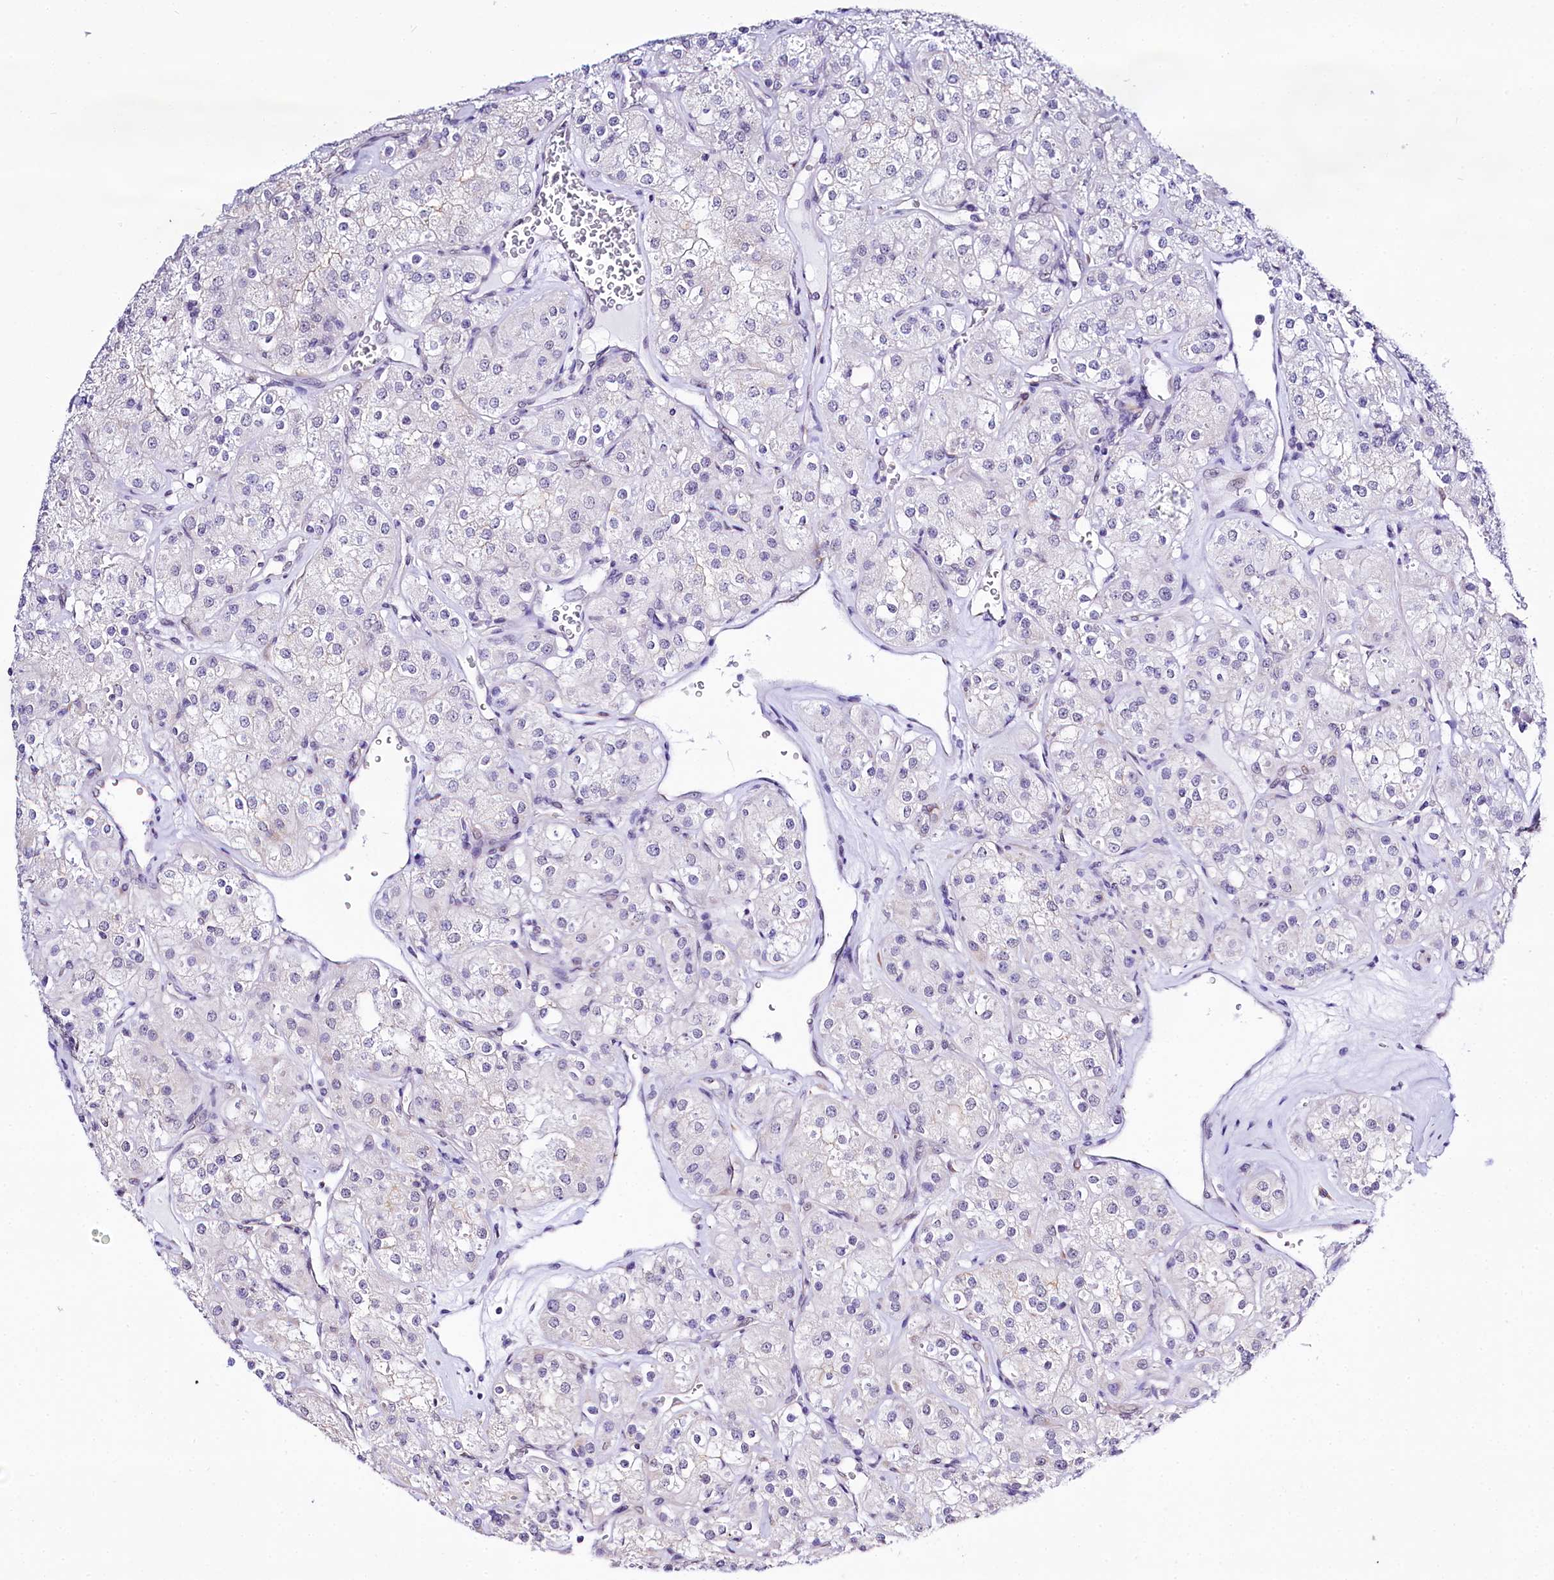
{"staining": {"intensity": "negative", "quantity": "none", "location": "none"}, "tissue": "renal cancer", "cell_type": "Tumor cells", "image_type": "cancer", "snomed": [{"axis": "morphology", "description": "Adenocarcinoma, NOS"}, {"axis": "topography", "description": "Kidney"}], "caption": "There is no significant staining in tumor cells of renal cancer.", "gene": "SPATS2", "patient": {"sex": "male", "age": 77}}